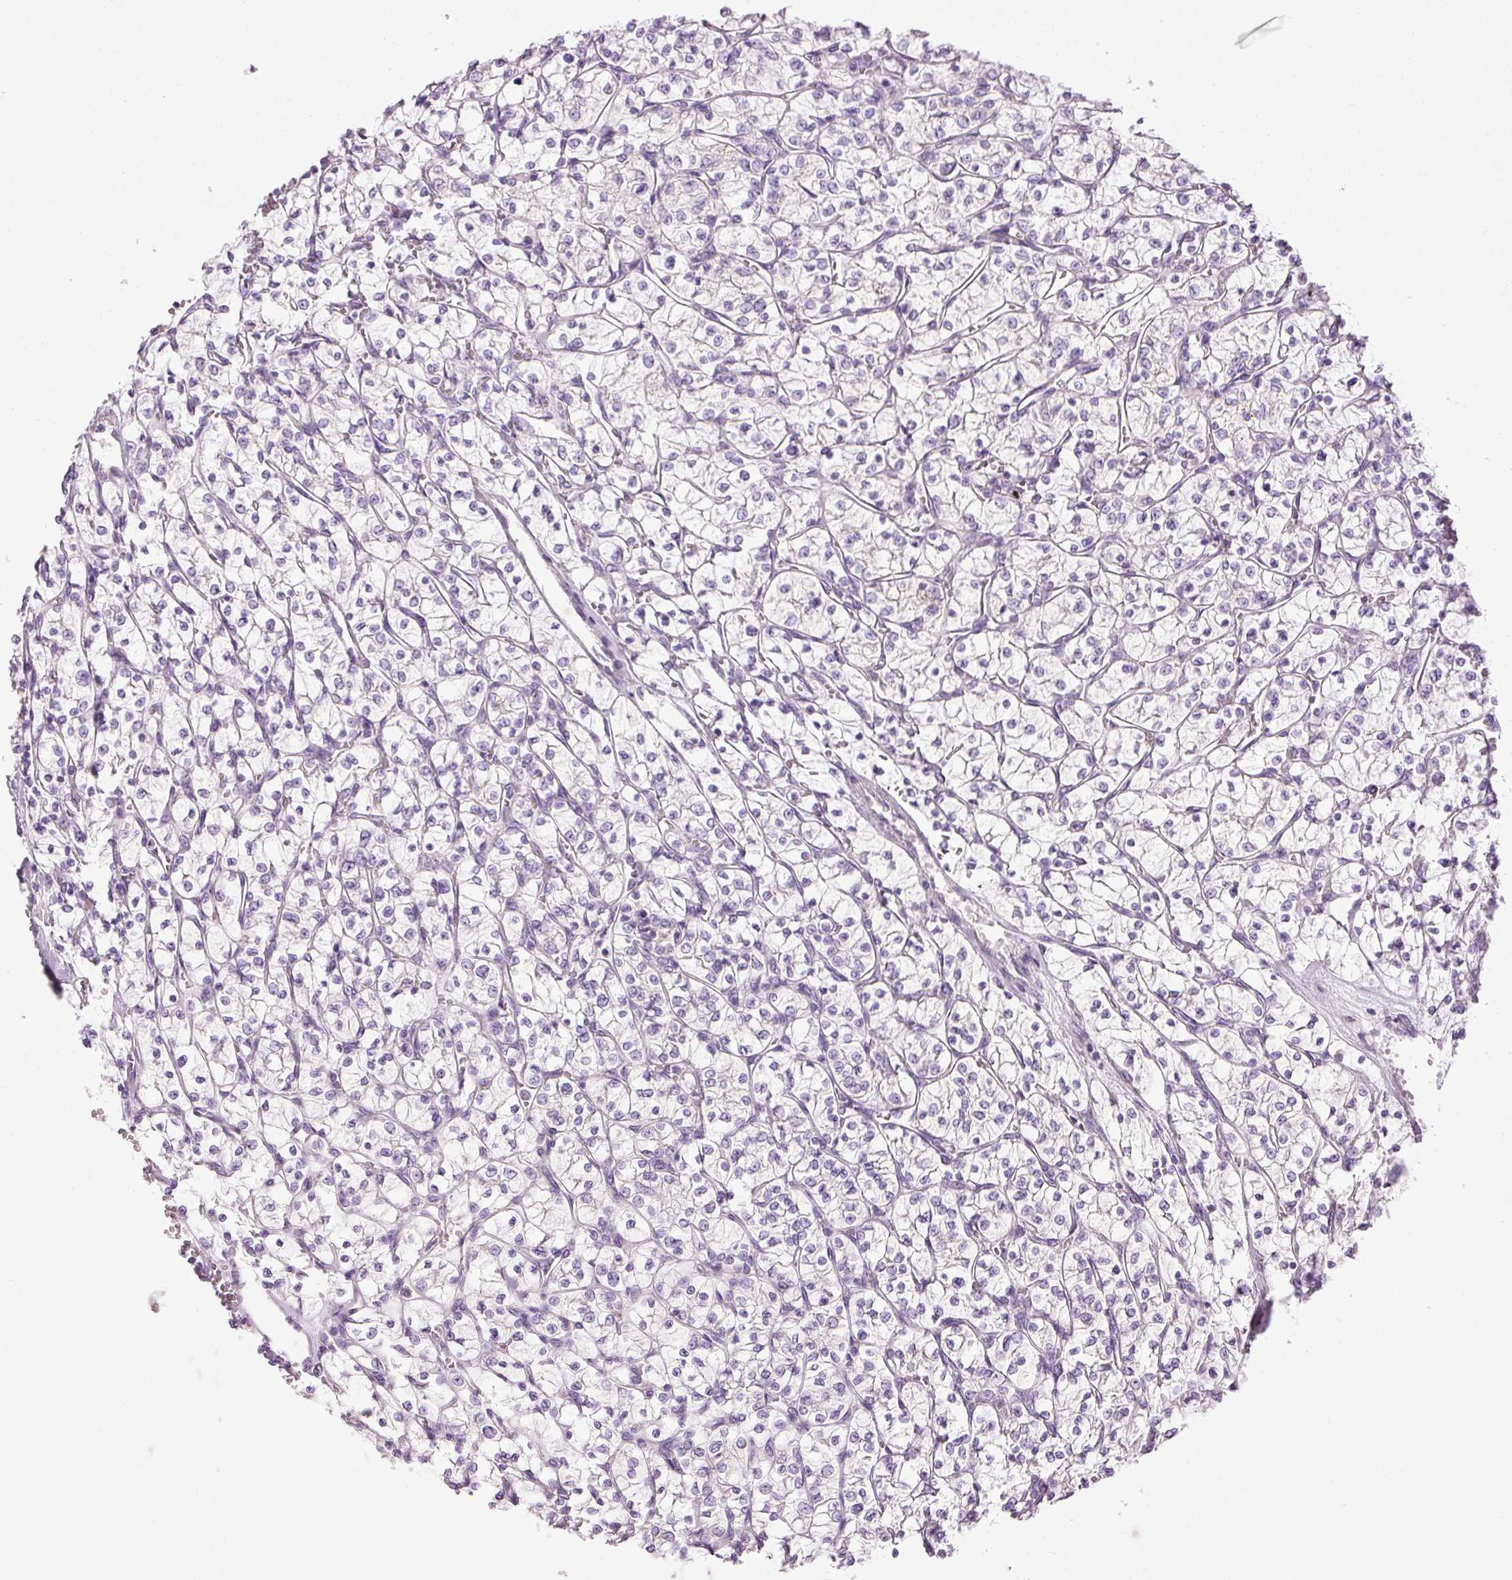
{"staining": {"intensity": "negative", "quantity": "none", "location": "none"}, "tissue": "renal cancer", "cell_type": "Tumor cells", "image_type": "cancer", "snomed": [{"axis": "morphology", "description": "Adenocarcinoma, NOS"}, {"axis": "topography", "description": "Kidney"}], "caption": "Image shows no protein expression in tumor cells of adenocarcinoma (renal) tissue.", "gene": "CARD16", "patient": {"sex": "female", "age": 64}}